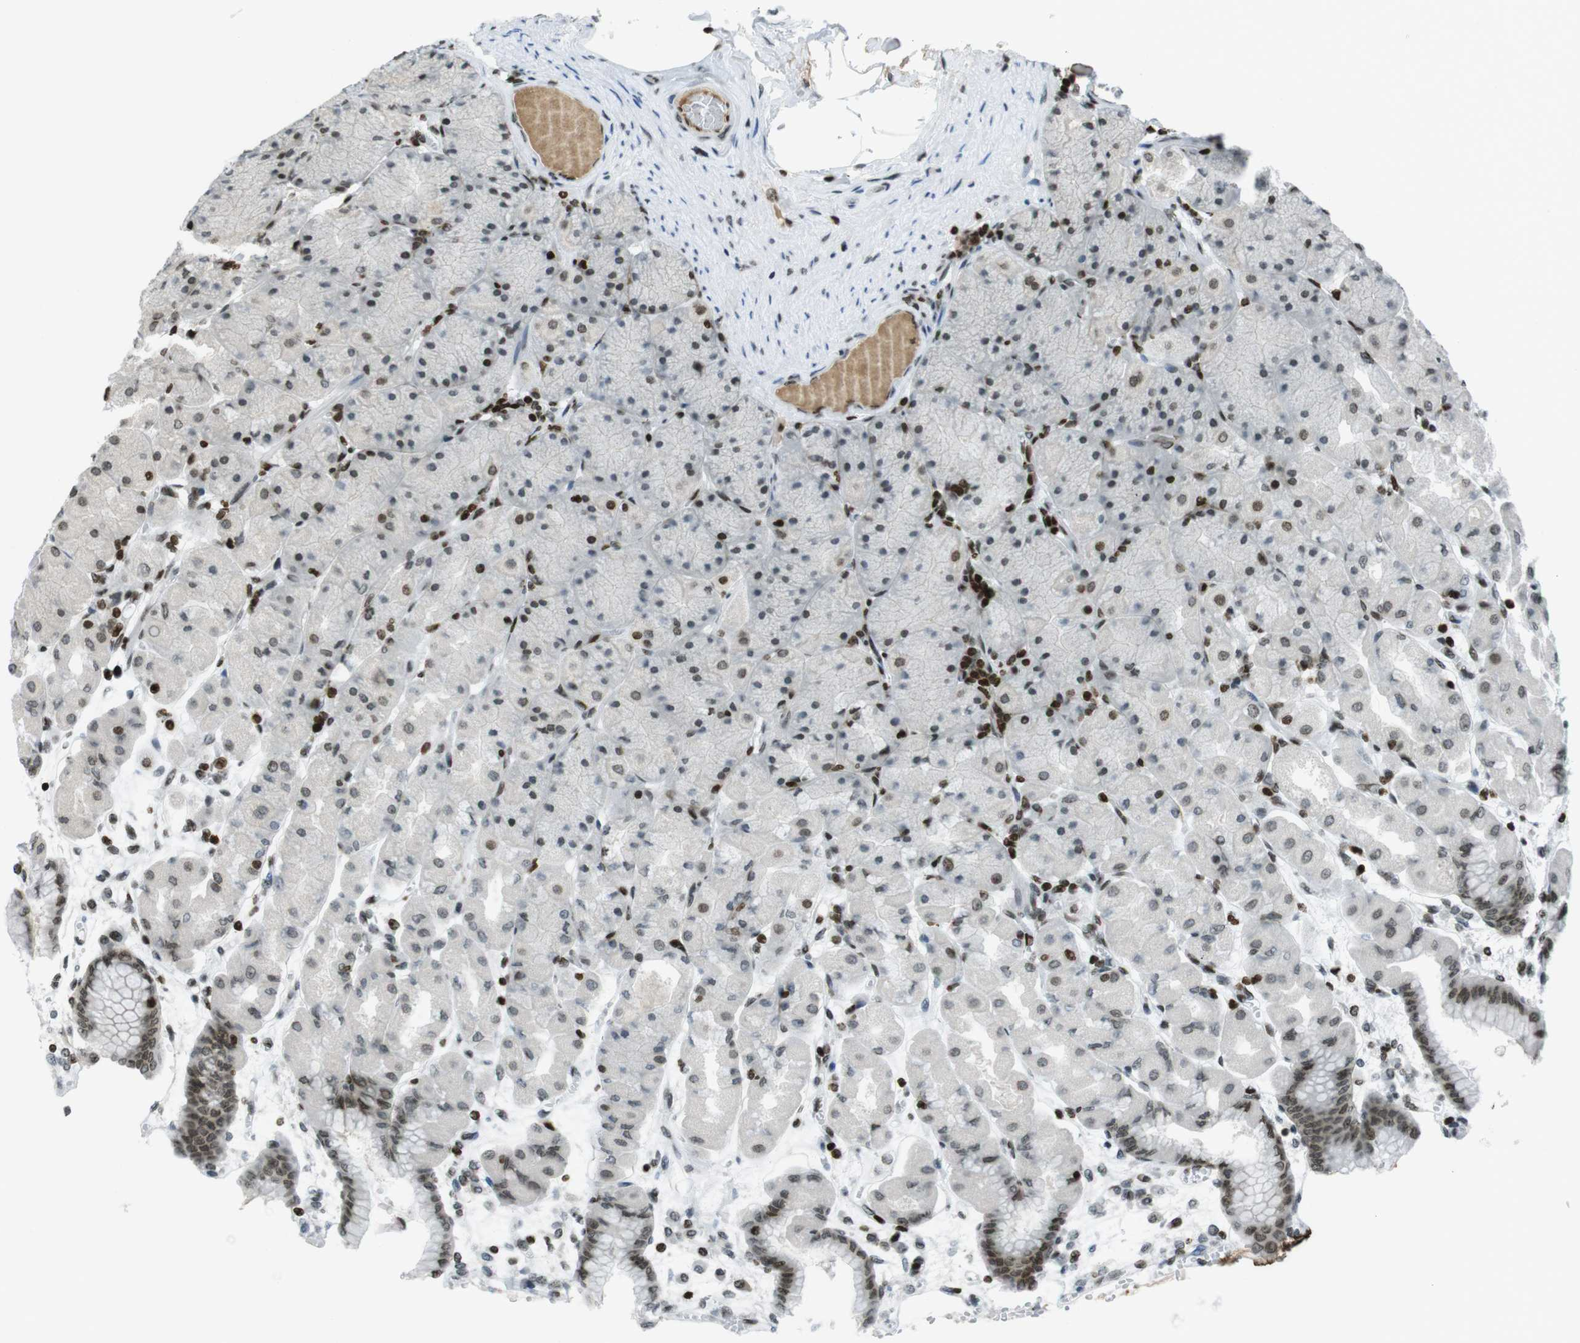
{"staining": {"intensity": "strong", "quantity": "25%-75%", "location": "nuclear"}, "tissue": "stomach", "cell_type": "Glandular cells", "image_type": "normal", "snomed": [{"axis": "morphology", "description": "Normal tissue, NOS"}, {"axis": "topography", "description": "Stomach, upper"}], "caption": "Glandular cells reveal high levels of strong nuclear positivity in approximately 25%-75% of cells in benign human stomach. Using DAB (brown) and hematoxylin (blue) stains, captured at high magnification using brightfield microscopy.", "gene": "H2AC8", "patient": {"sex": "female", "age": 56}}